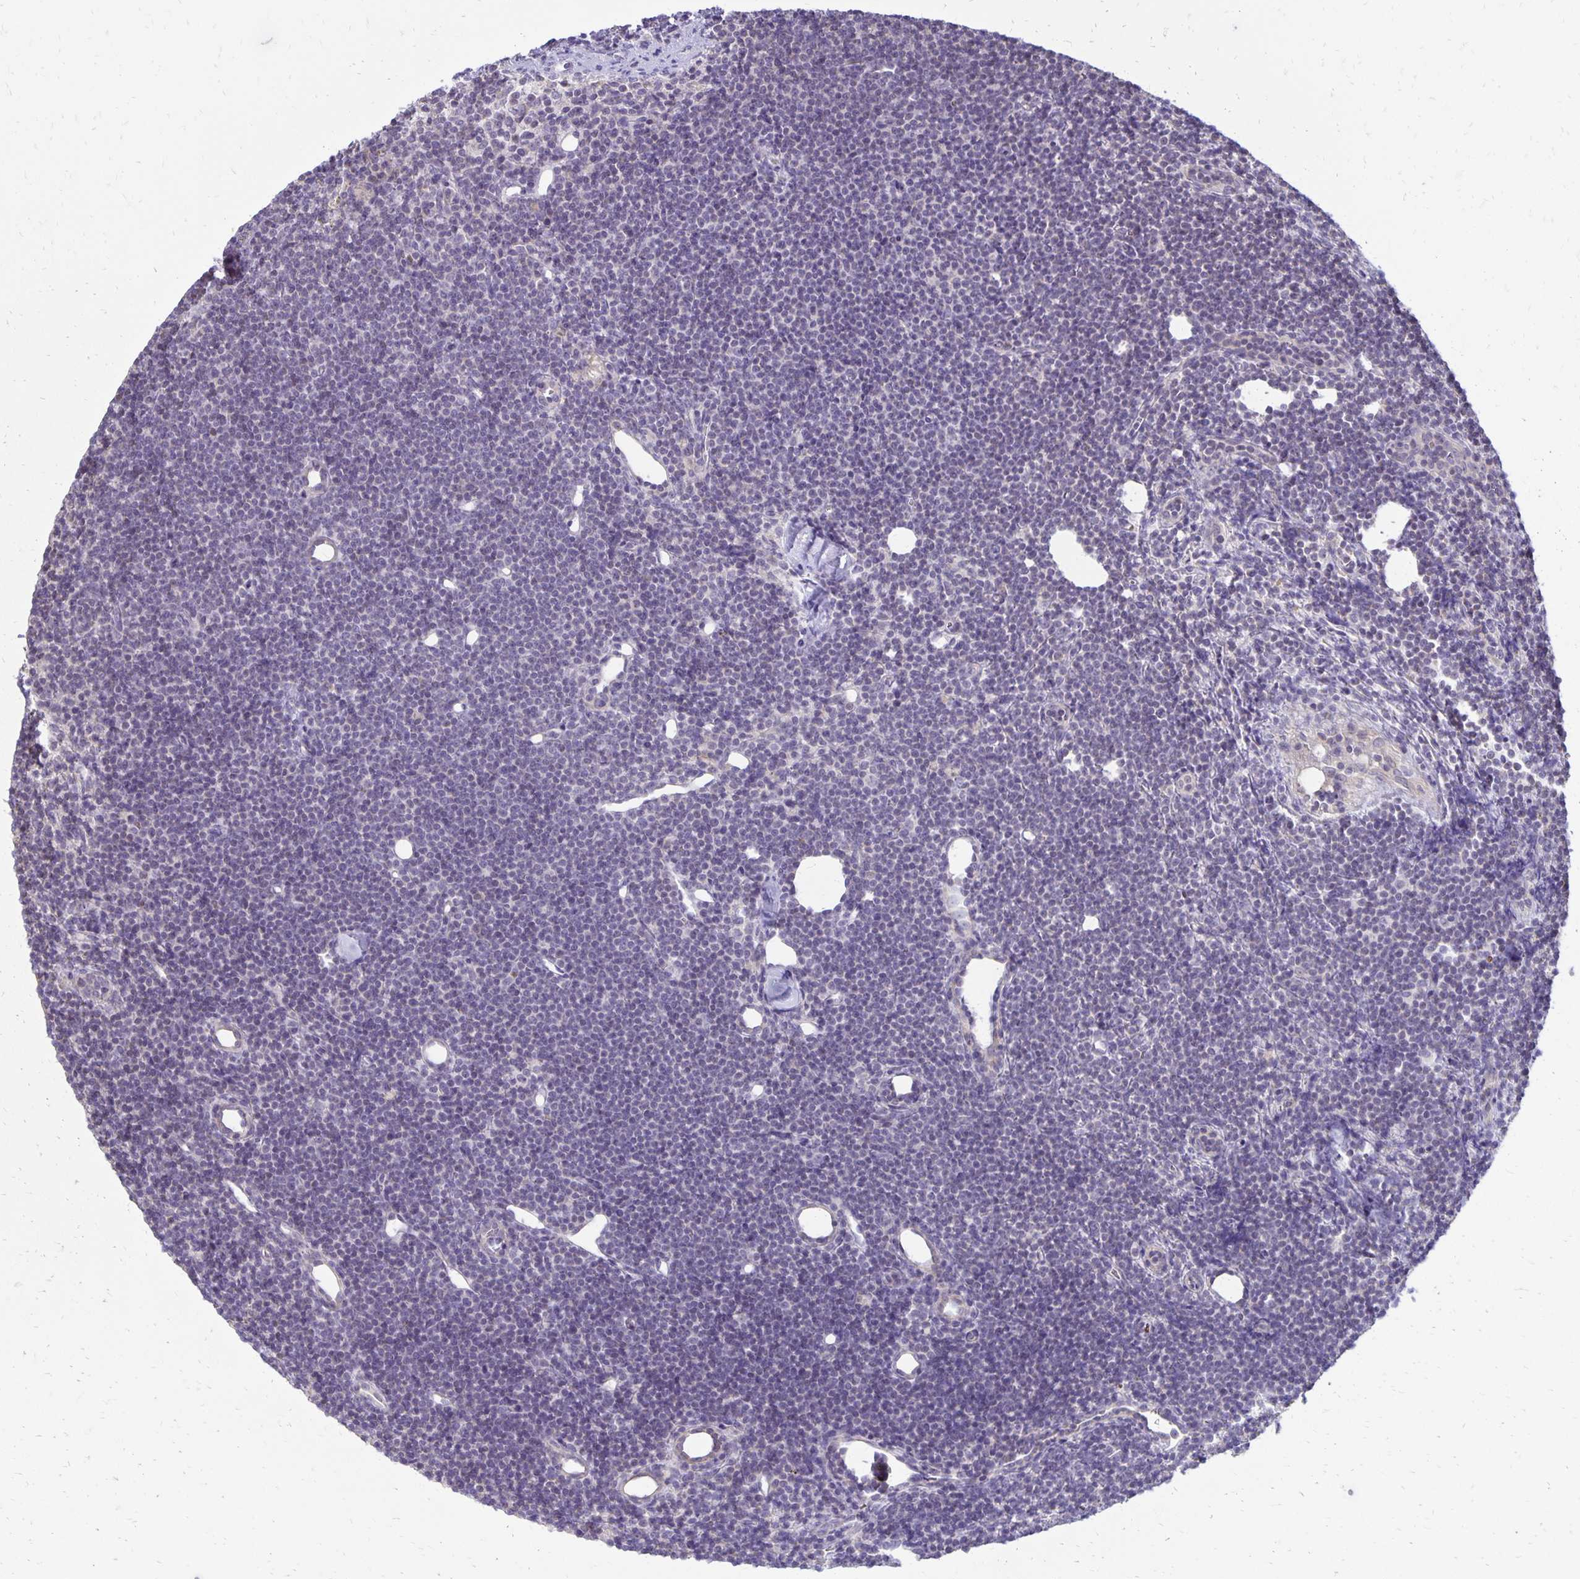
{"staining": {"intensity": "negative", "quantity": "none", "location": "none"}, "tissue": "lymphoma", "cell_type": "Tumor cells", "image_type": "cancer", "snomed": [{"axis": "morphology", "description": "Malignant lymphoma, non-Hodgkin's type, Low grade"}, {"axis": "topography", "description": "Lymph node"}], "caption": "The histopathology image reveals no significant positivity in tumor cells of malignant lymphoma, non-Hodgkin's type (low-grade).", "gene": "FN3K", "patient": {"sex": "female", "age": 73}}